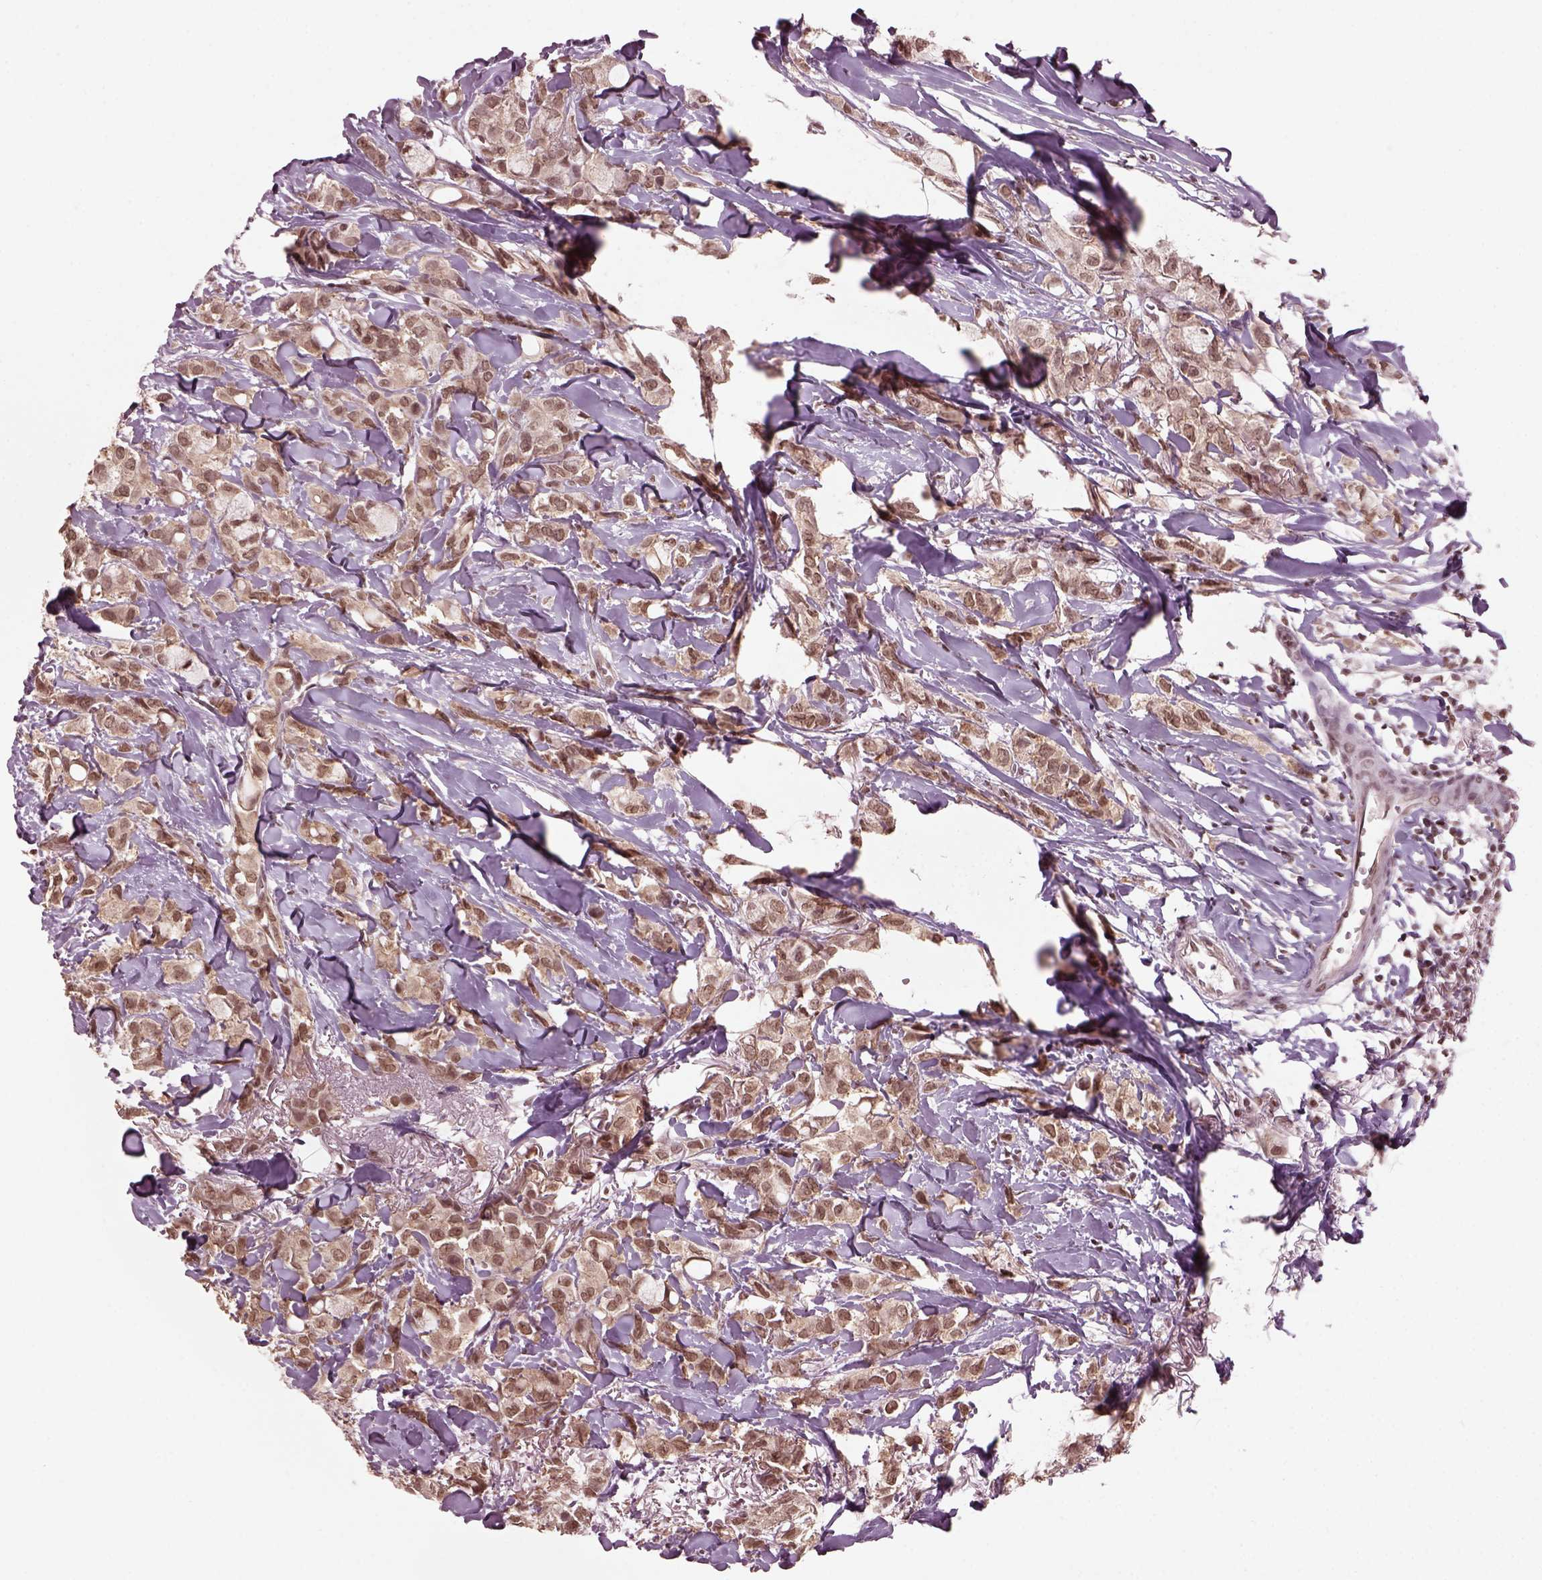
{"staining": {"intensity": "moderate", "quantity": ">75%", "location": "nuclear"}, "tissue": "breast cancer", "cell_type": "Tumor cells", "image_type": "cancer", "snomed": [{"axis": "morphology", "description": "Duct carcinoma"}, {"axis": "topography", "description": "Breast"}], "caption": "A micrograph of invasive ductal carcinoma (breast) stained for a protein exhibits moderate nuclear brown staining in tumor cells.", "gene": "RUVBL2", "patient": {"sex": "female", "age": 85}}